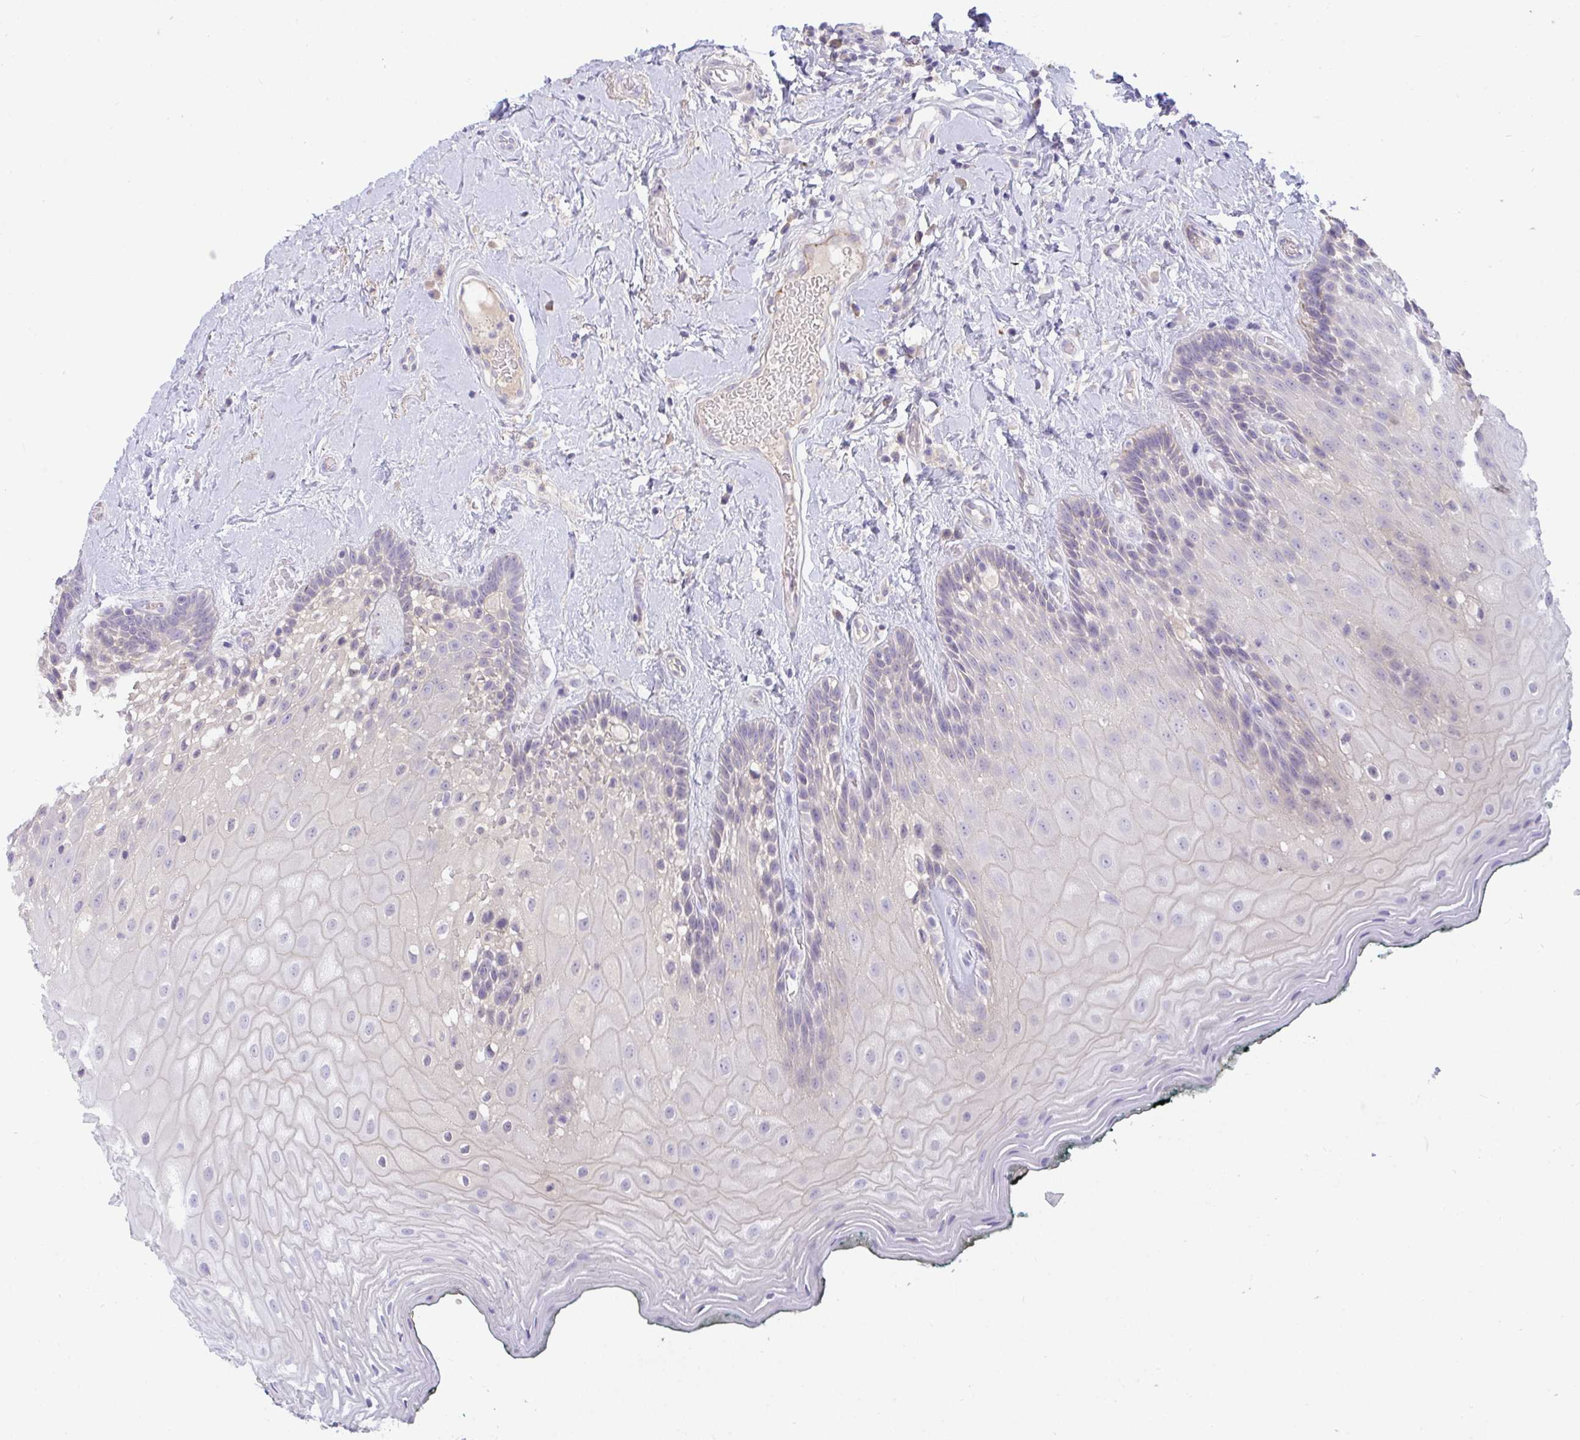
{"staining": {"intensity": "negative", "quantity": "none", "location": "none"}, "tissue": "oral mucosa", "cell_type": "Squamous epithelial cells", "image_type": "normal", "snomed": [{"axis": "morphology", "description": "Normal tissue, NOS"}, {"axis": "morphology", "description": "Squamous cell carcinoma, NOS"}, {"axis": "topography", "description": "Oral tissue"}, {"axis": "topography", "description": "Head-Neck"}], "caption": "There is no significant positivity in squamous epithelial cells of oral mucosa. The staining was performed using DAB to visualize the protein expression in brown, while the nuclei were stained in blue with hematoxylin (Magnification: 20x).", "gene": "SEMA6B", "patient": {"sex": "male", "age": 64}}